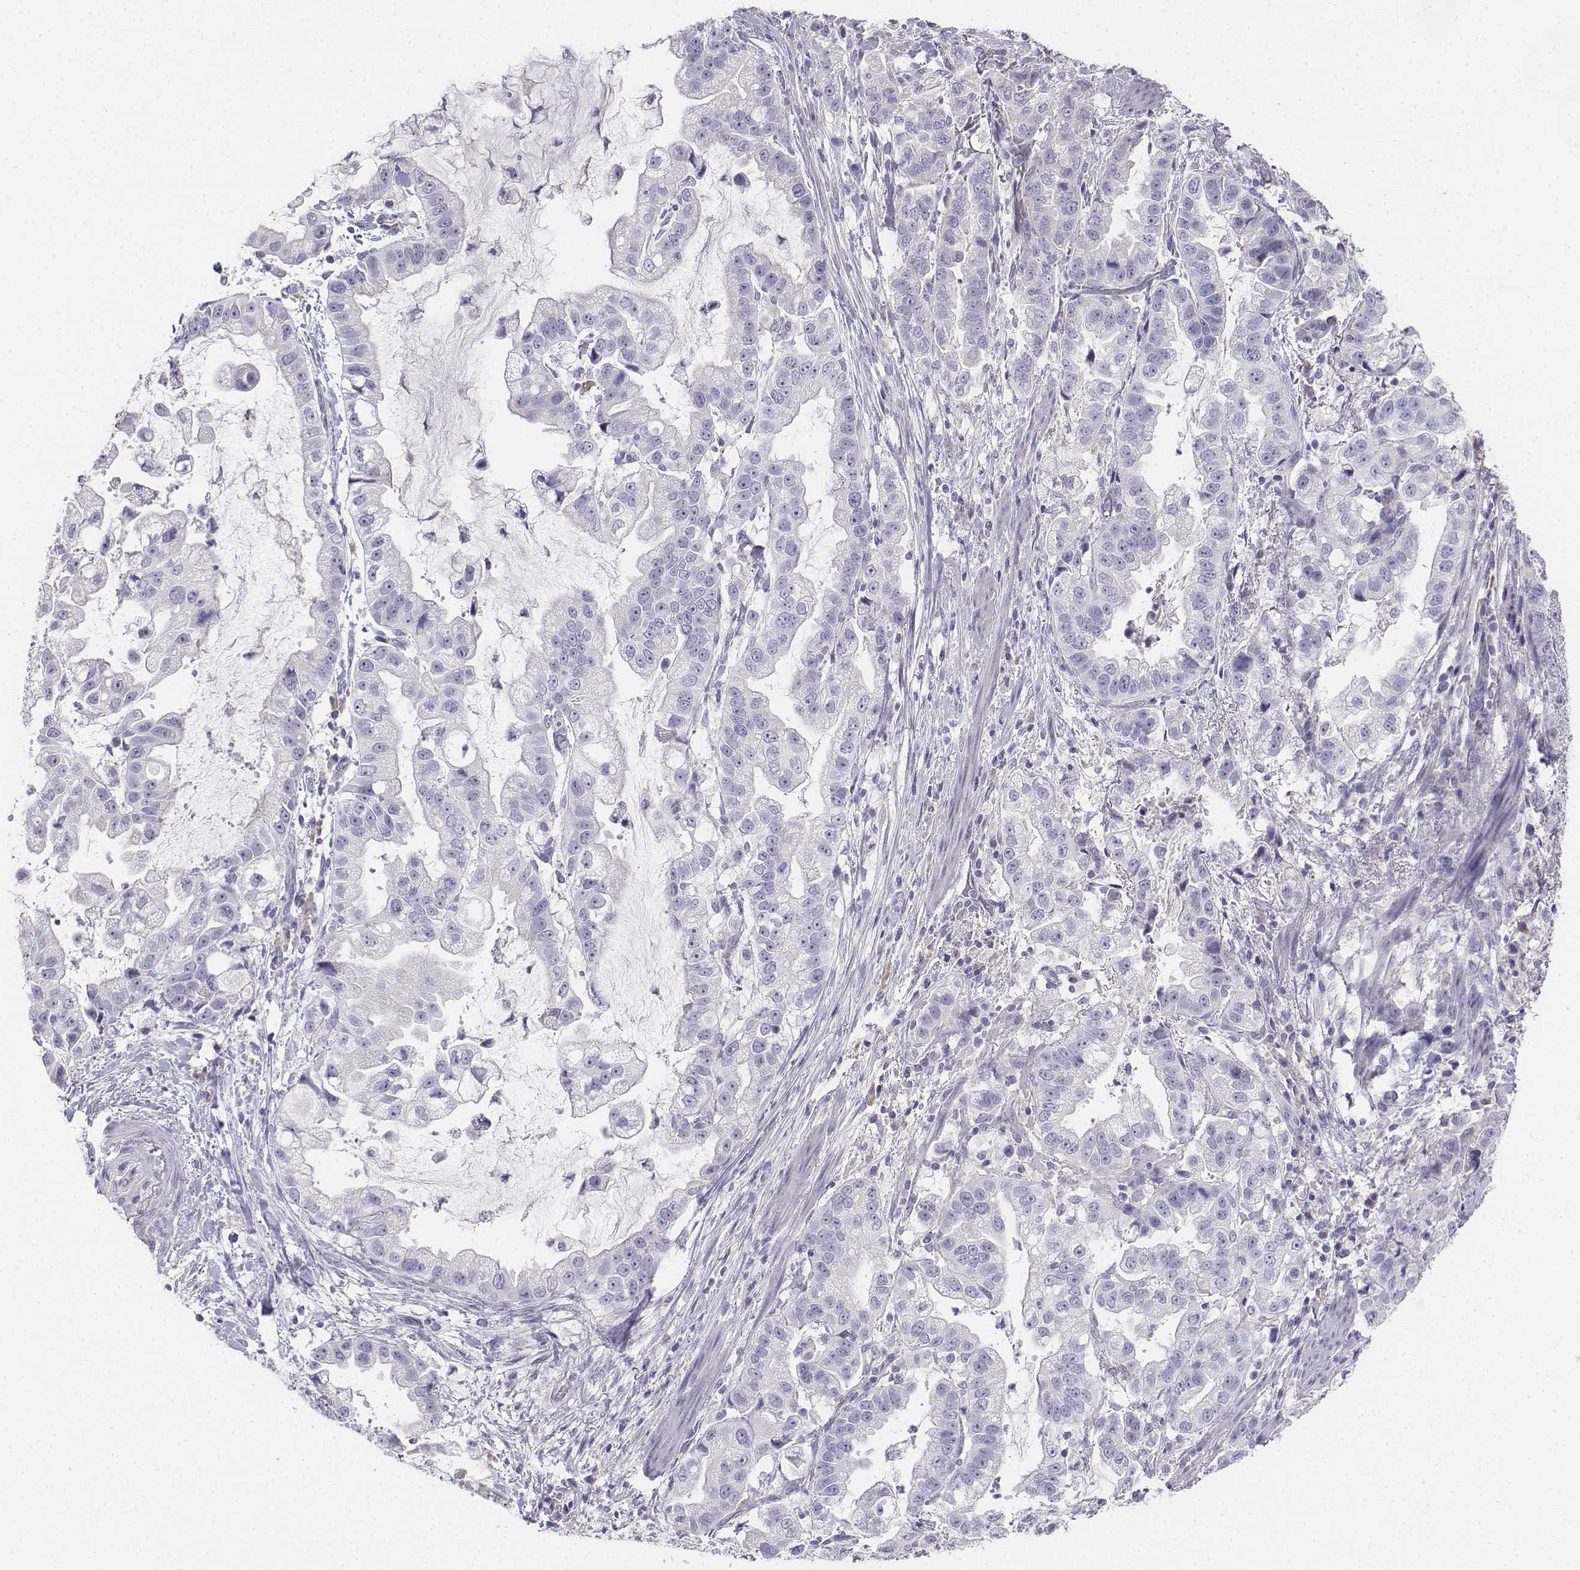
{"staining": {"intensity": "negative", "quantity": "none", "location": "none"}, "tissue": "stomach cancer", "cell_type": "Tumor cells", "image_type": "cancer", "snomed": [{"axis": "morphology", "description": "Adenocarcinoma, NOS"}, {"axis": "topography", "description": "Stomach"}], "caption": "The immunohistochemistry (IHC) image has no significant expression in tumor cells of stomach cancer (adenocarcinoma) tissue.", "gene": "PENK", "patient": {"sex": "male", "age": 59}}